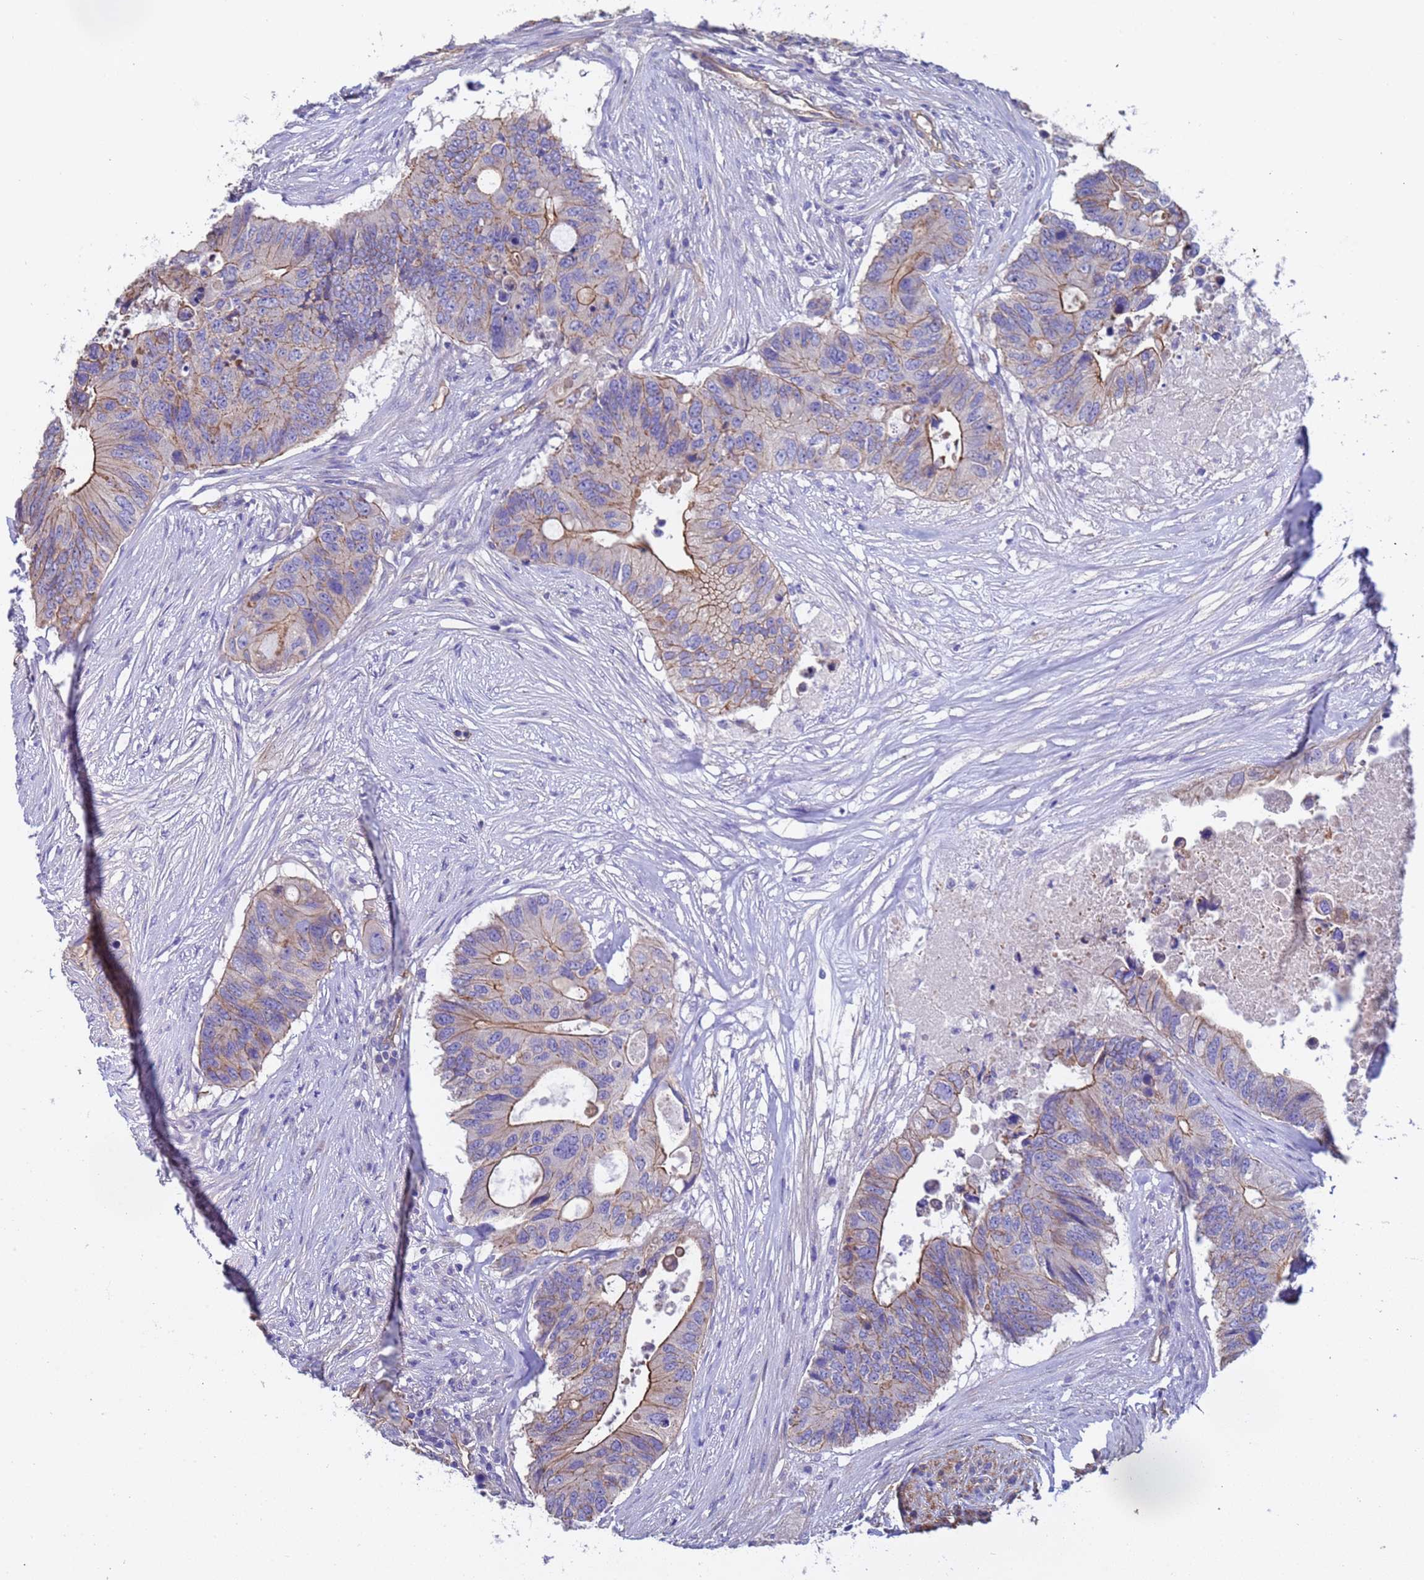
{"staining": {"intensity": "moderate", "quantity": "25%-75%", "location": "cytoplasmic/membranous"}, "tissue": "colorectal cancer", "cell_type": "Tumor cells", "image_type": "cancer", "snomed": [{"axis": "morphology", "description": "Adenocarcinoma, NOS"}, {"axis": "topography", "description": "Colon"}], "caption": "The immunohistochemical stain labels moderate cytoplasmic/membranous positivity in tumor cells of adenocarcinoma (colorectal) tissue.", "gene": "ZNF248", "patient": {"sex": "male", "age": 71}}